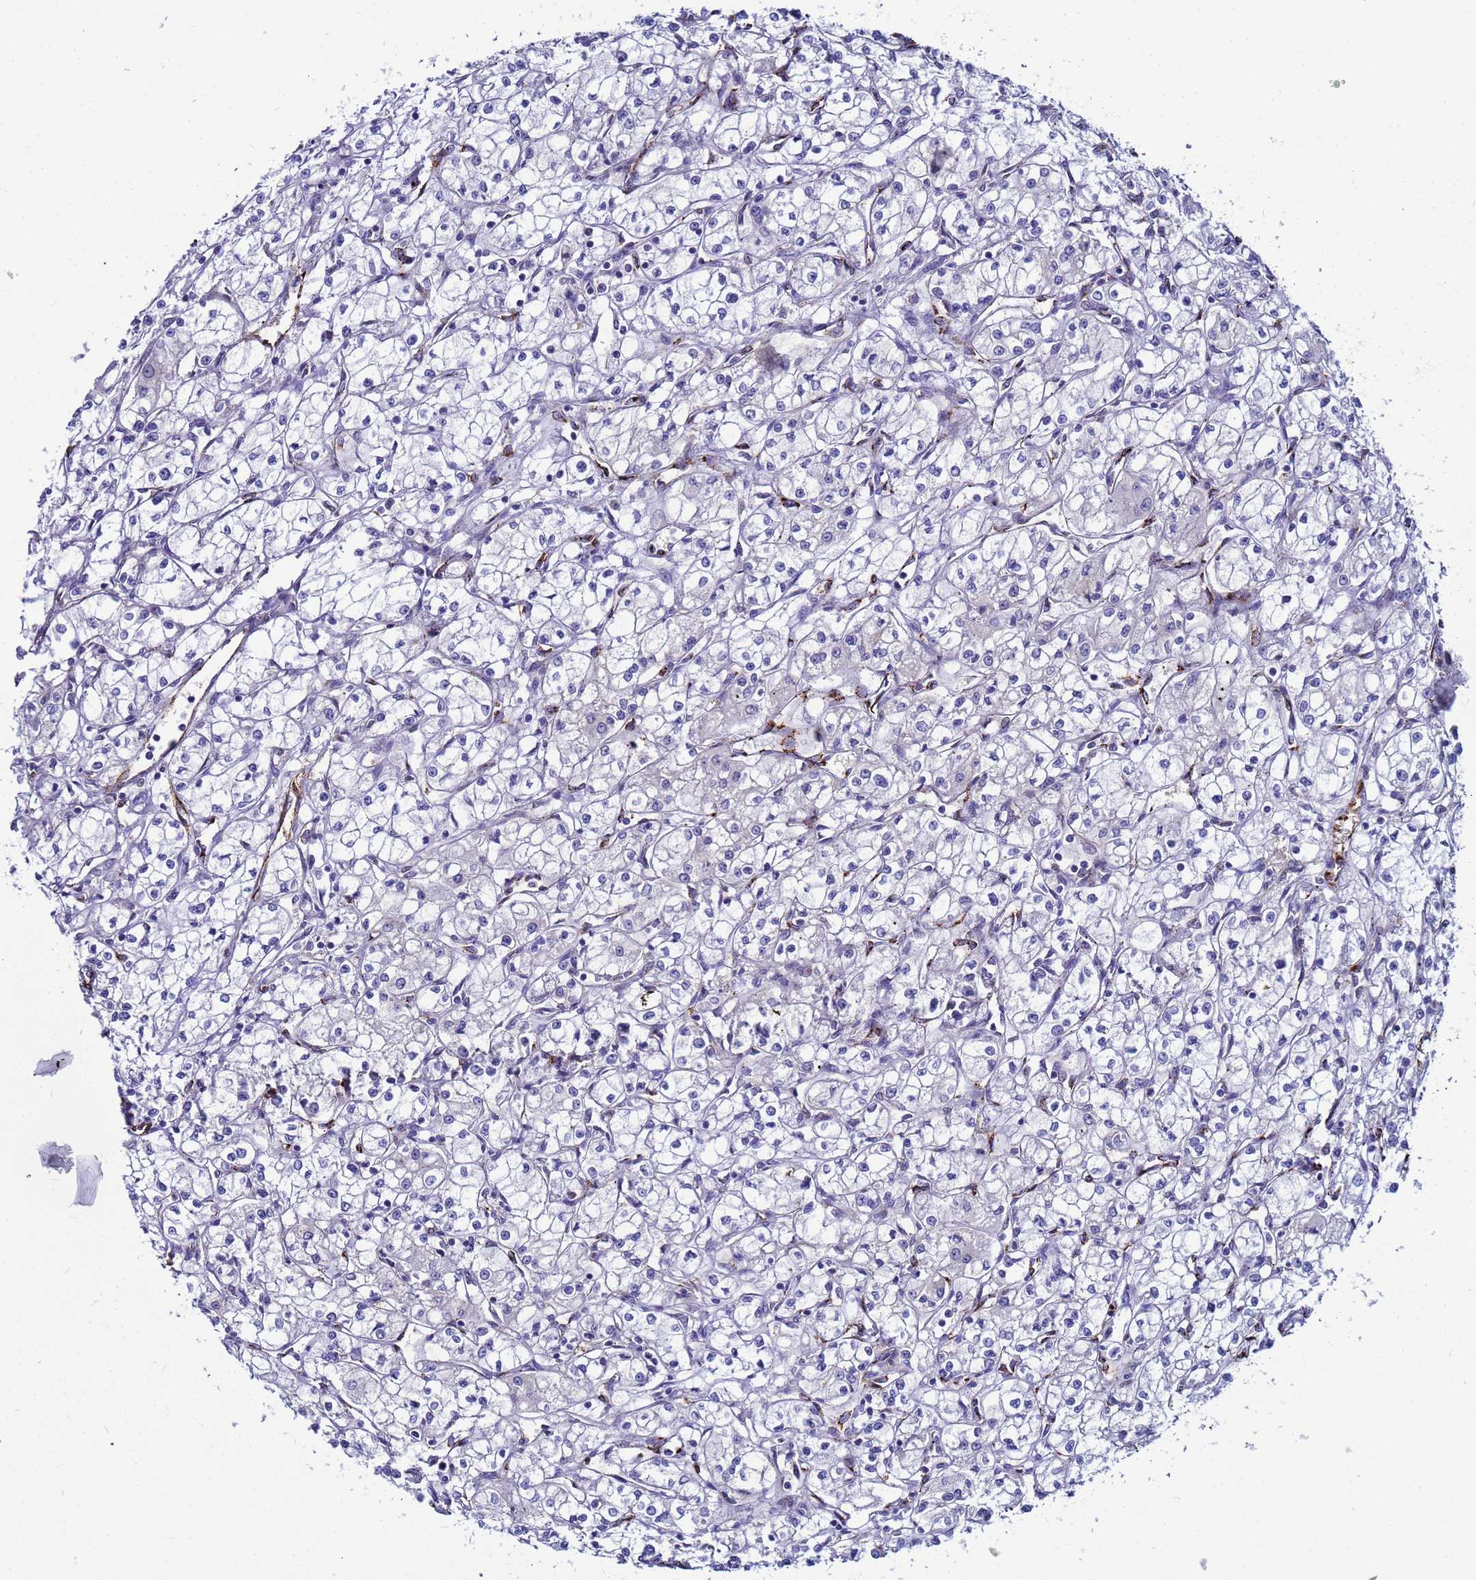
{"staining": {"intensity": "negative", "quantity": "none", "location": "none"}, "tissue": "renal cancer", "cell_type": "Tumor cells", "image_type": "cancer", "snomed": [{"axis": "morphology", "description": "Adenocarcinoma, NOS"}, {"axis": "topography", "description": "Kidney"}], "caption": "Renal adenocarcinoma stained for a protein using IHC demonstrates no staining tumor cells.", "gene": "SLC25A37", "patient": {"sex": "male", "age": 59}}